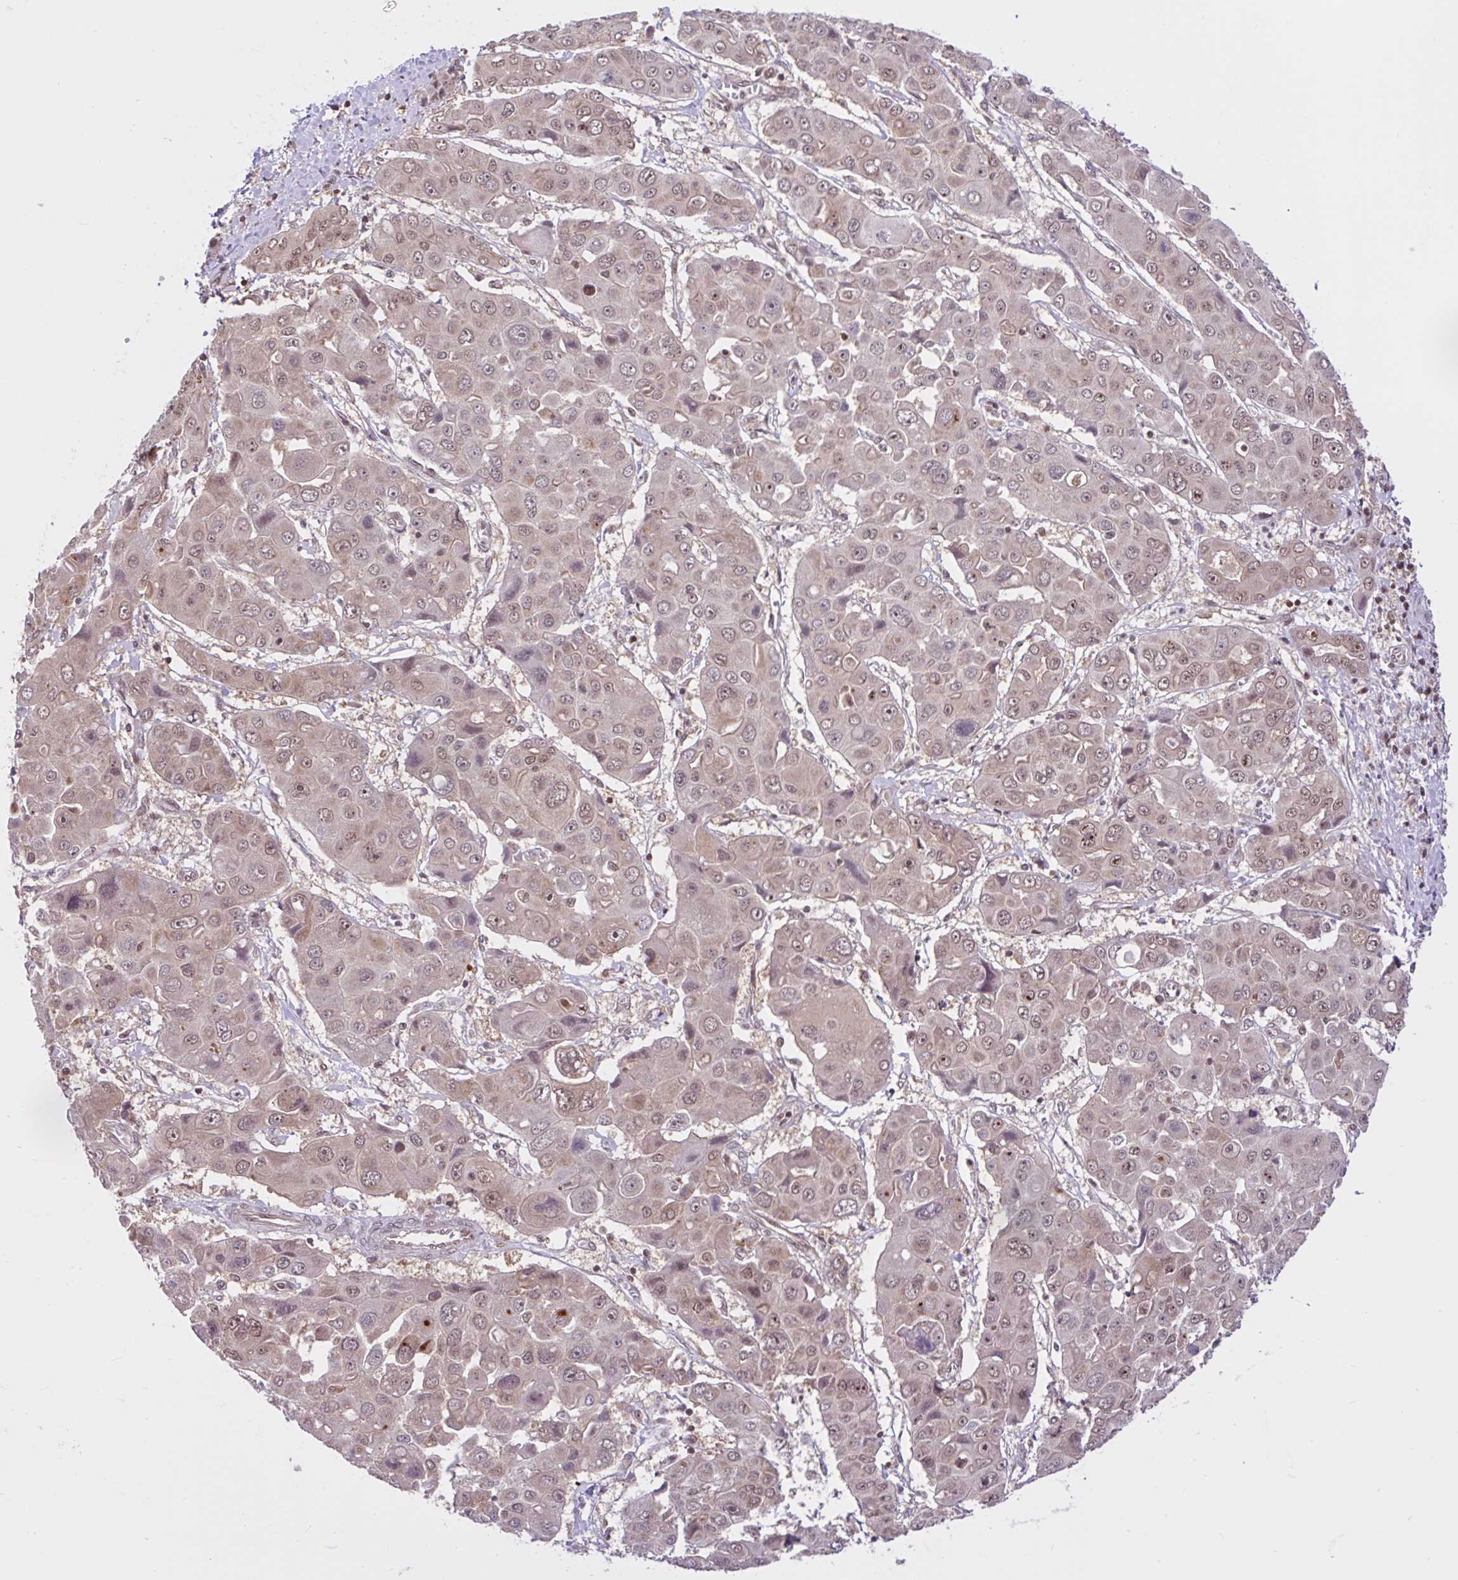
{"staining": {"intensity": "weak", "quantity": ">75%", "location": "nuclear"}, "tissue": "liver cancer", "cell_type": "Tumor cells", "image_type": "cancer", "snomed": [{"axis": "morphology", "description": "Cholangiocarcinoma"}, {"axis": "topography", "description": "Liver"}], "caption": "A brown stain highlights weak nuclear expression of a protein in human liver cancer (cholangiocarcinoma) tumor cells. (IHC, brightfield microscopy, high magnification).", "gene": "CCDC12", "patient": {"sex": "male", "age": 67}}